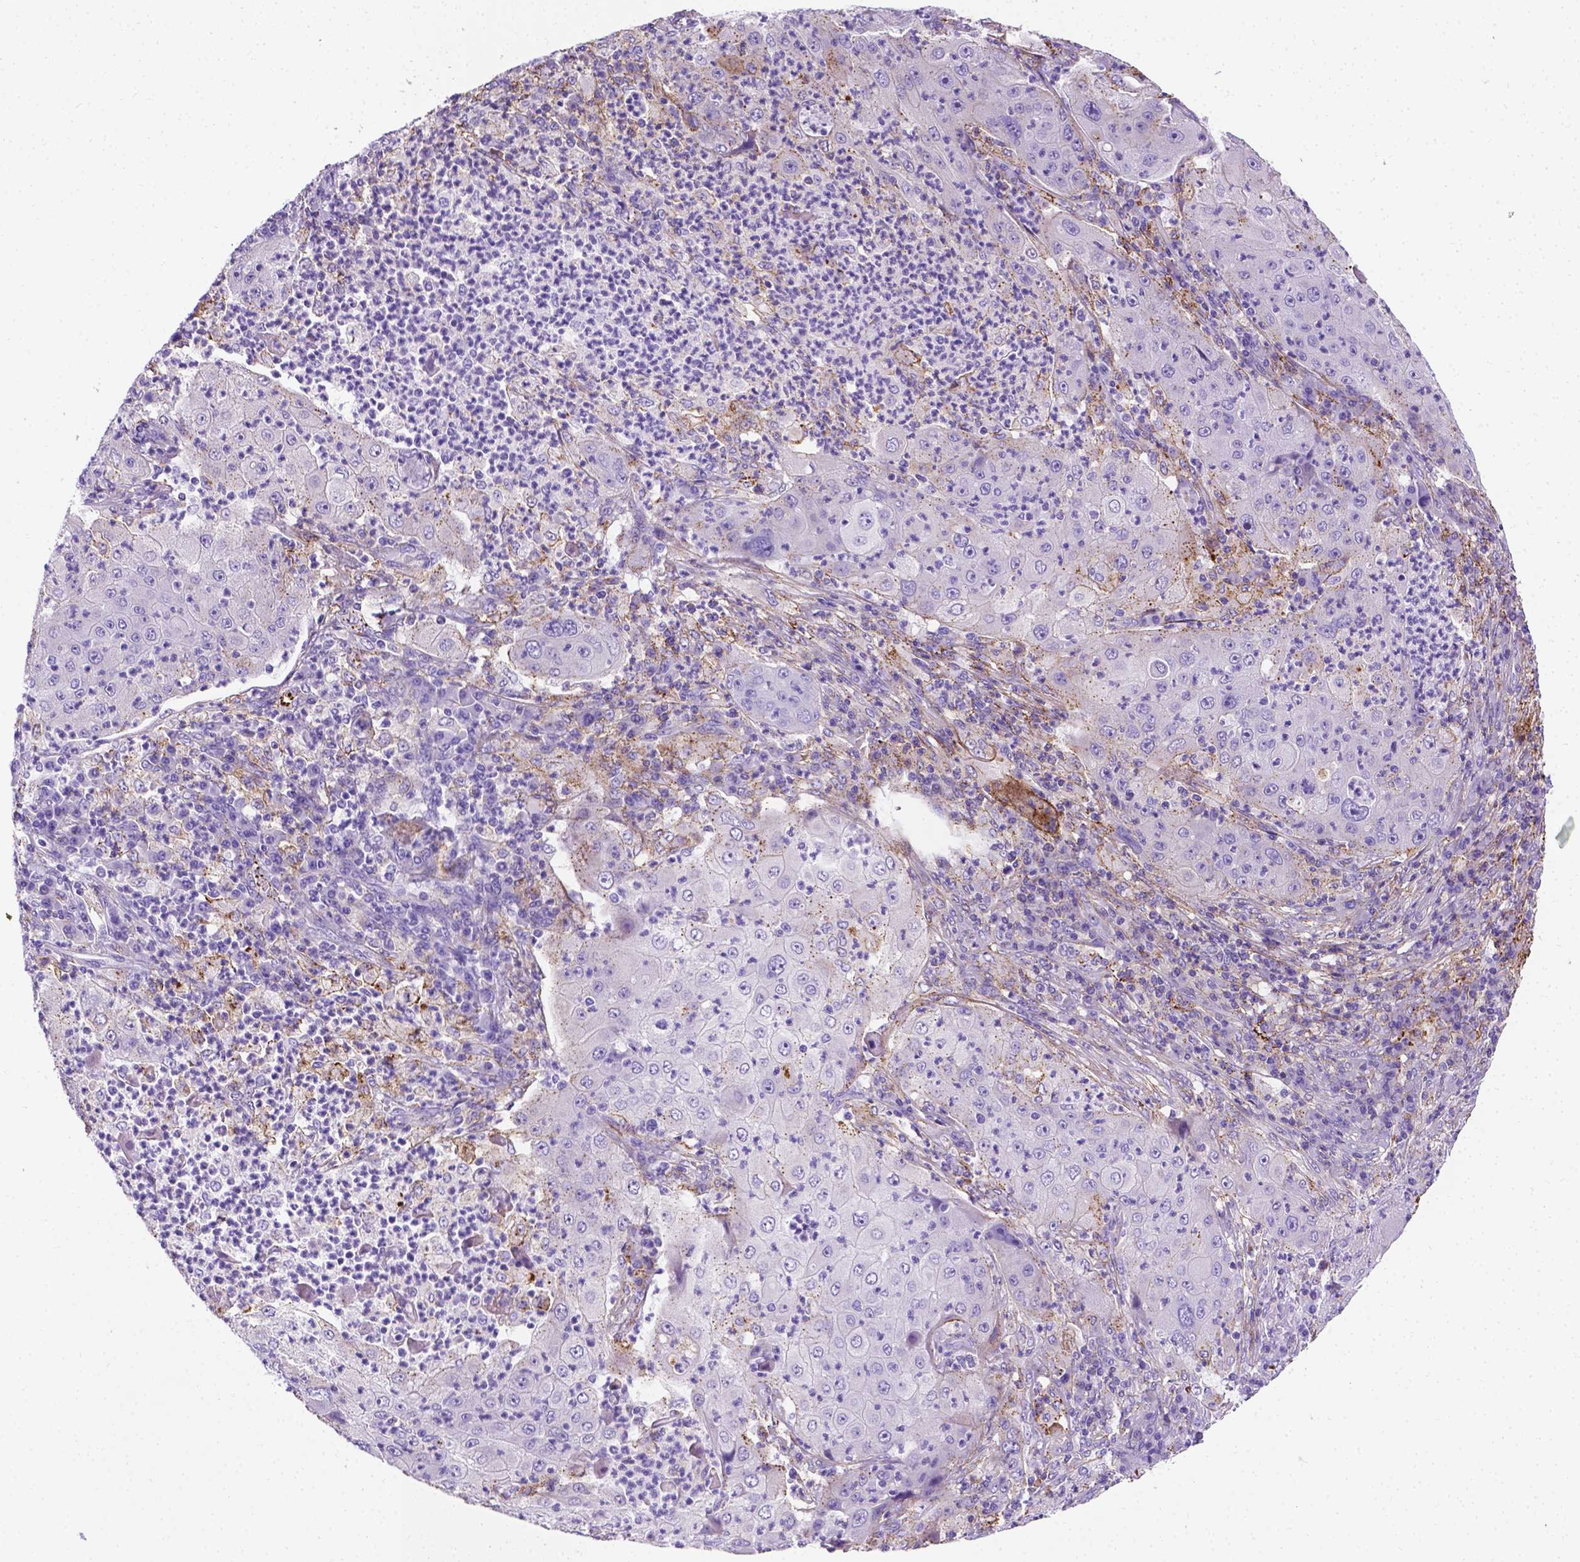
{"staining": {"intensity": "negative", "quantity": "none", "location": "none"}, "tissue": "lung cancer", "cell_type": "Tumor cells", "image_type": "cancer", "snomed": [{"axis": "morphology", "description": "Squamous cell carcinoma, NOS"}, {"axis": "topography", "description": "Lung"}], "caption": "This image is of squamous cell carcinoma (lung) stained with immunohistochemistry to label a protein in brown with the nuclei are counter-stained blue. There is no staining in tumor cells.", "gene": "APOE", "patient": {"sex": "female", "age": 59}}